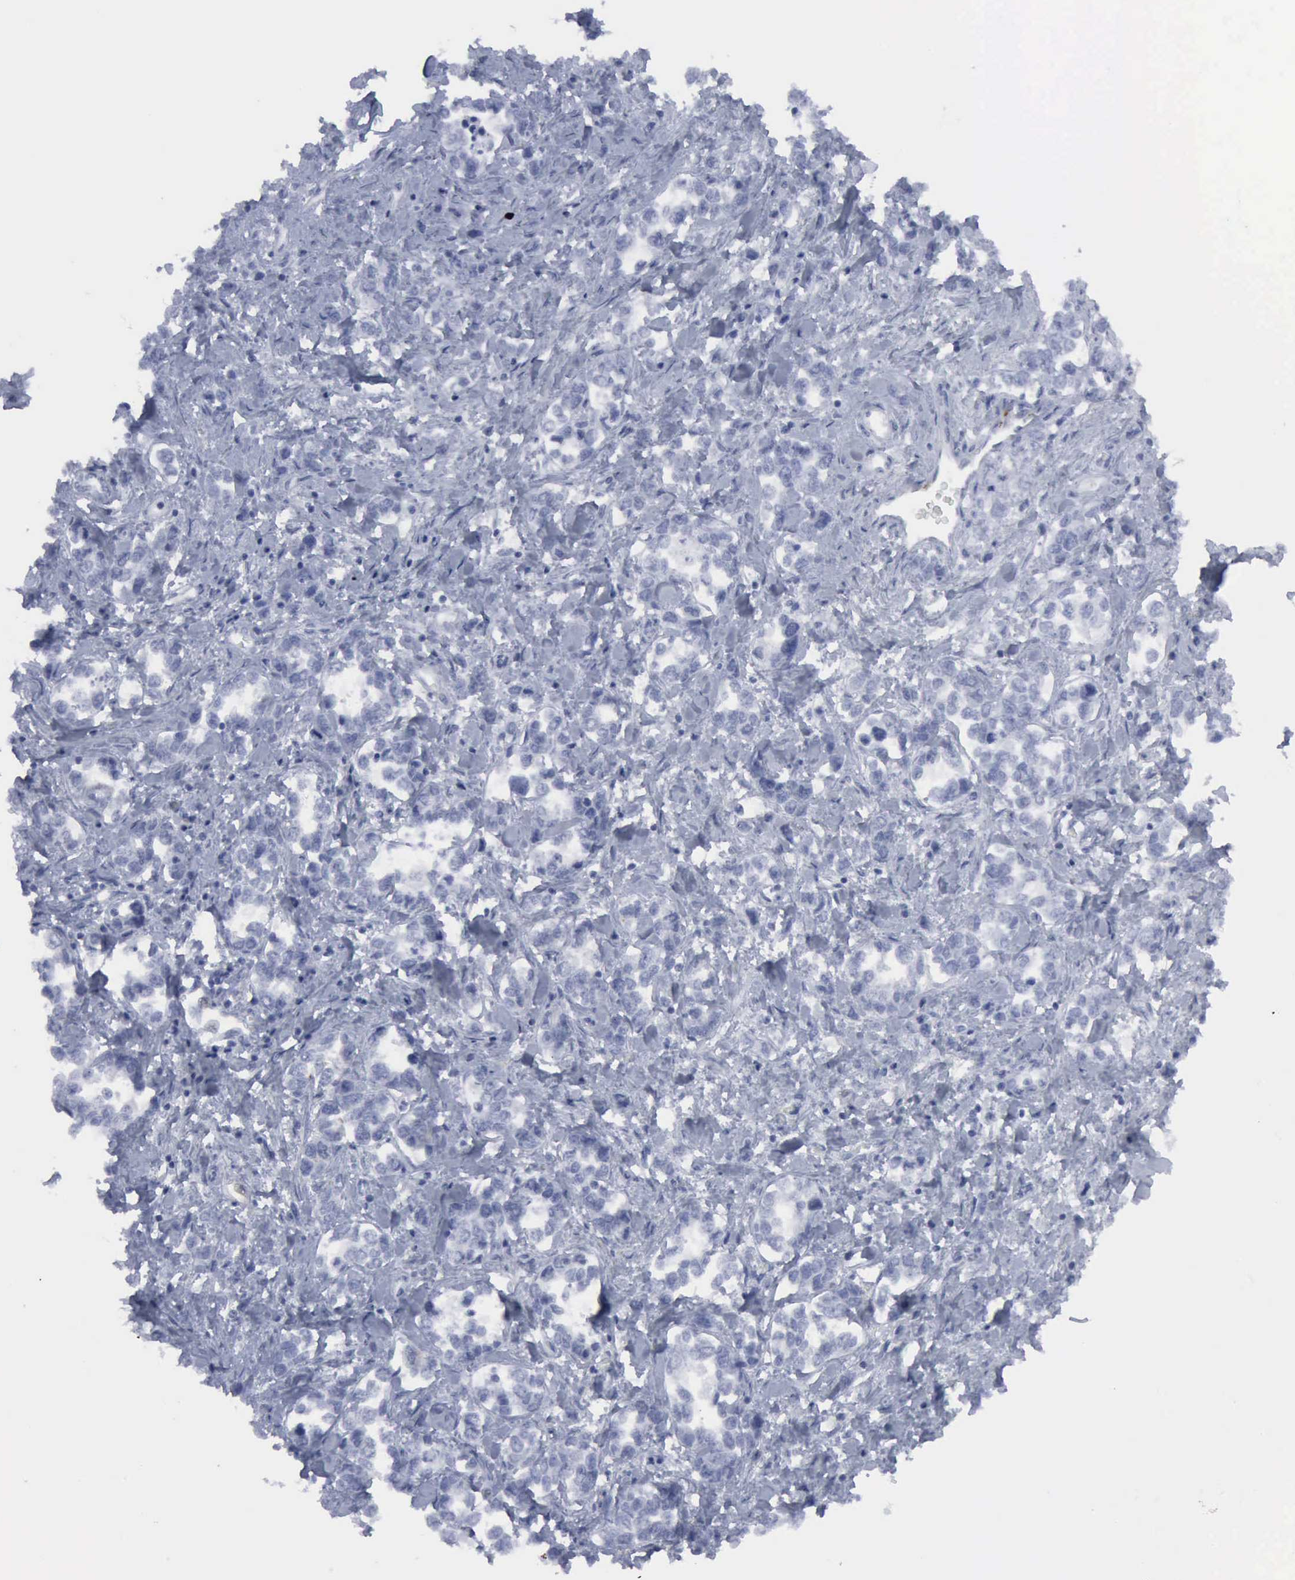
{"staining": {"intensity": "negative", "quantity": "none", "location": "none"}, "tissue": "stomach cancer", "cell_type": "Tumor cells", "image_type": "cancer", "snomed": [{"axis": "morphology", "description": "Adenocarcinoma, NOS"}, {"axis": "topography", "description": "Stomach, upper"}], "caption": "Human stomach cancer stained for a protein using immunohistochemistry demonstrates no expression in tumor cells.", "gene": "VCAM1", "patient": {"sex": "male", "age": 76}}